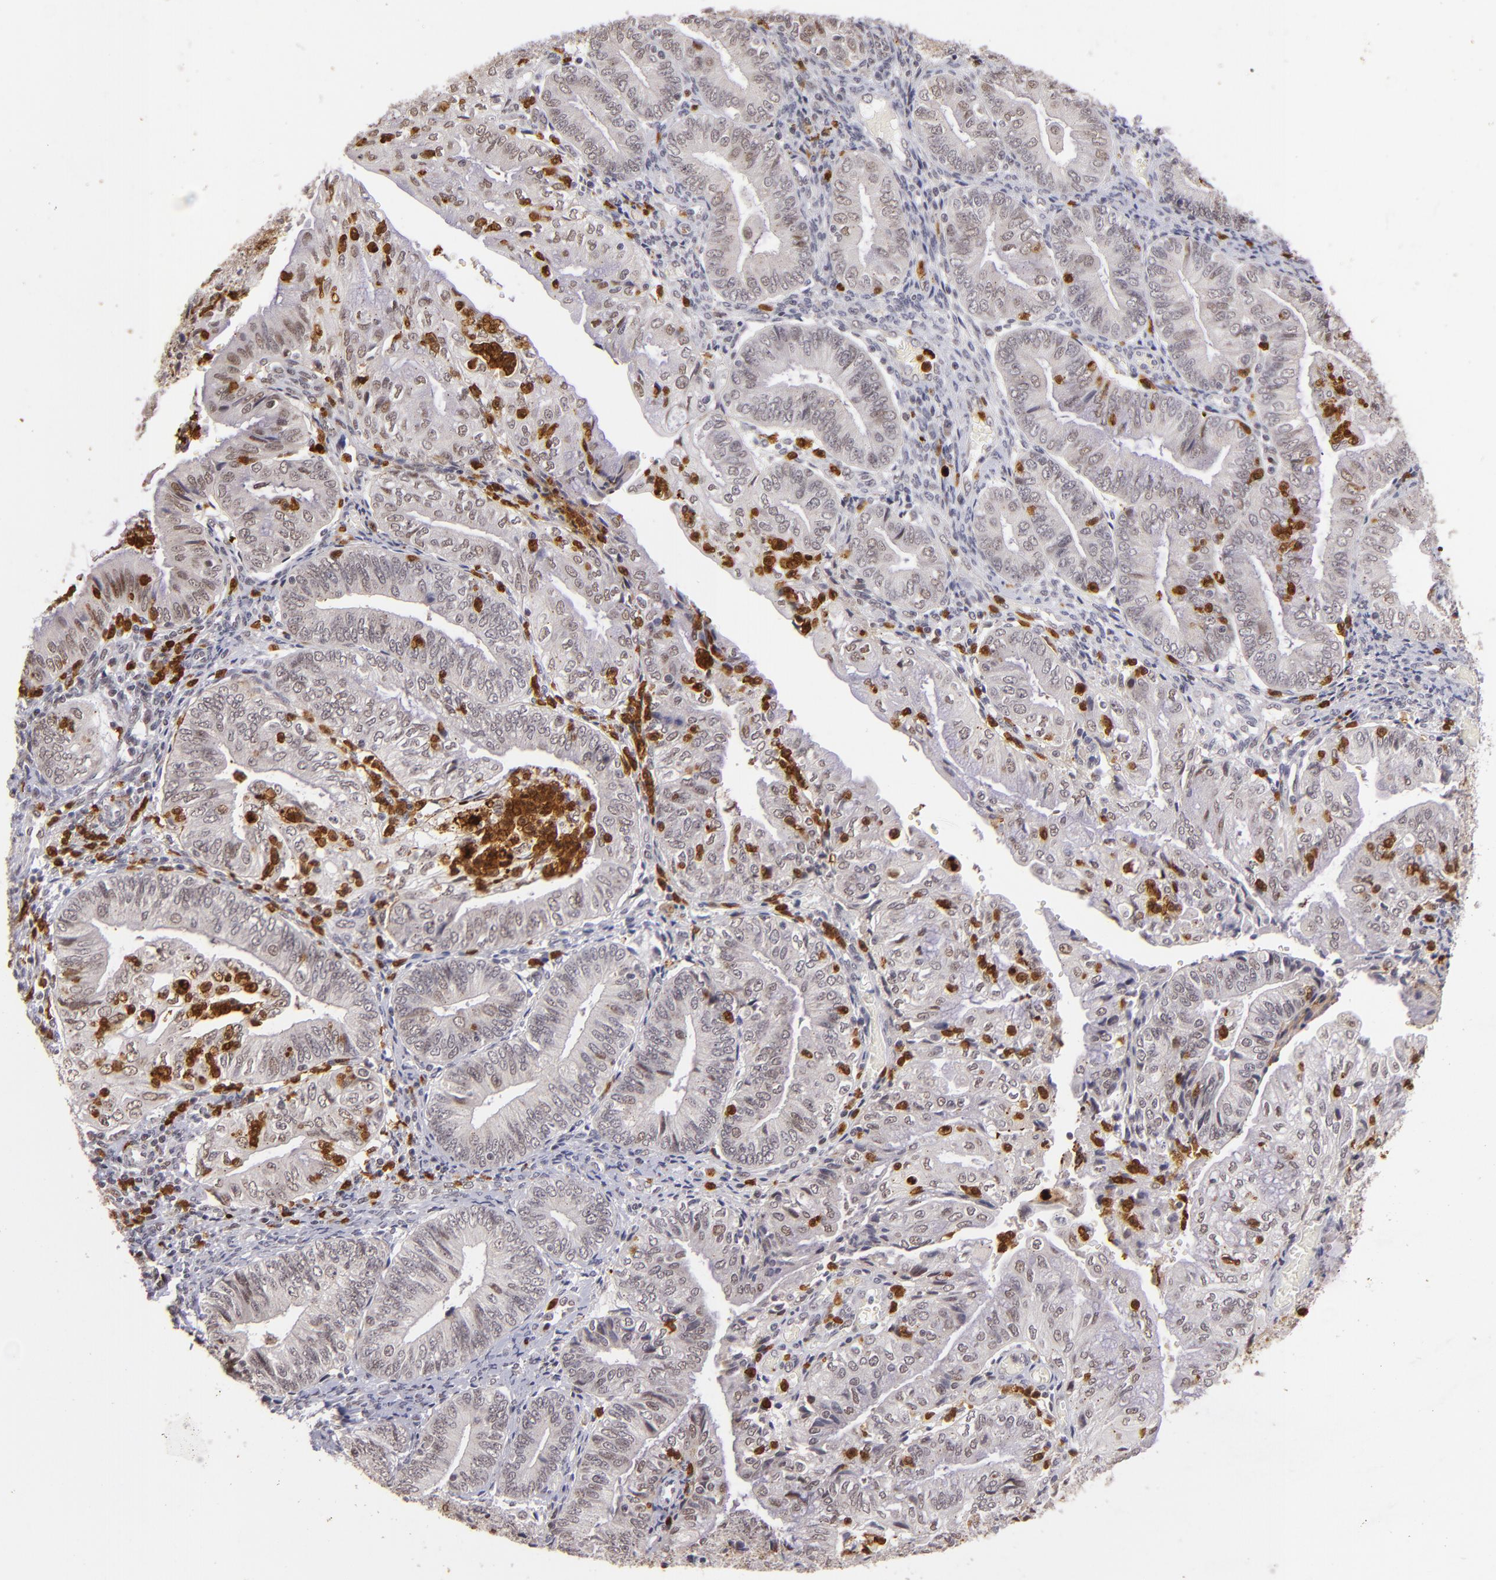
{"staining": {"intensity": "moderate", "quantity": "<25%", "location": "nuclear"}, "tissue": "endometrial cancer", "cell_type": "Tumor cells", "image_type": "cancer", "snomed": [{"axis": "morphology", "description": "Adenocarcinoma, NOS"}, {"axis": "topography", "description": "Endometrium"}], "caption": "Immunohistochemical staining of adenocarcinoma (endometrial) shows low levels of moderate nuclear protein expression in approximately <25% of tumor cells. (DAB IHC, brown staining for protein, blue staining for nuclei).", "gene": "RXRG", "patient": {"sex": "female", "age": 55}}